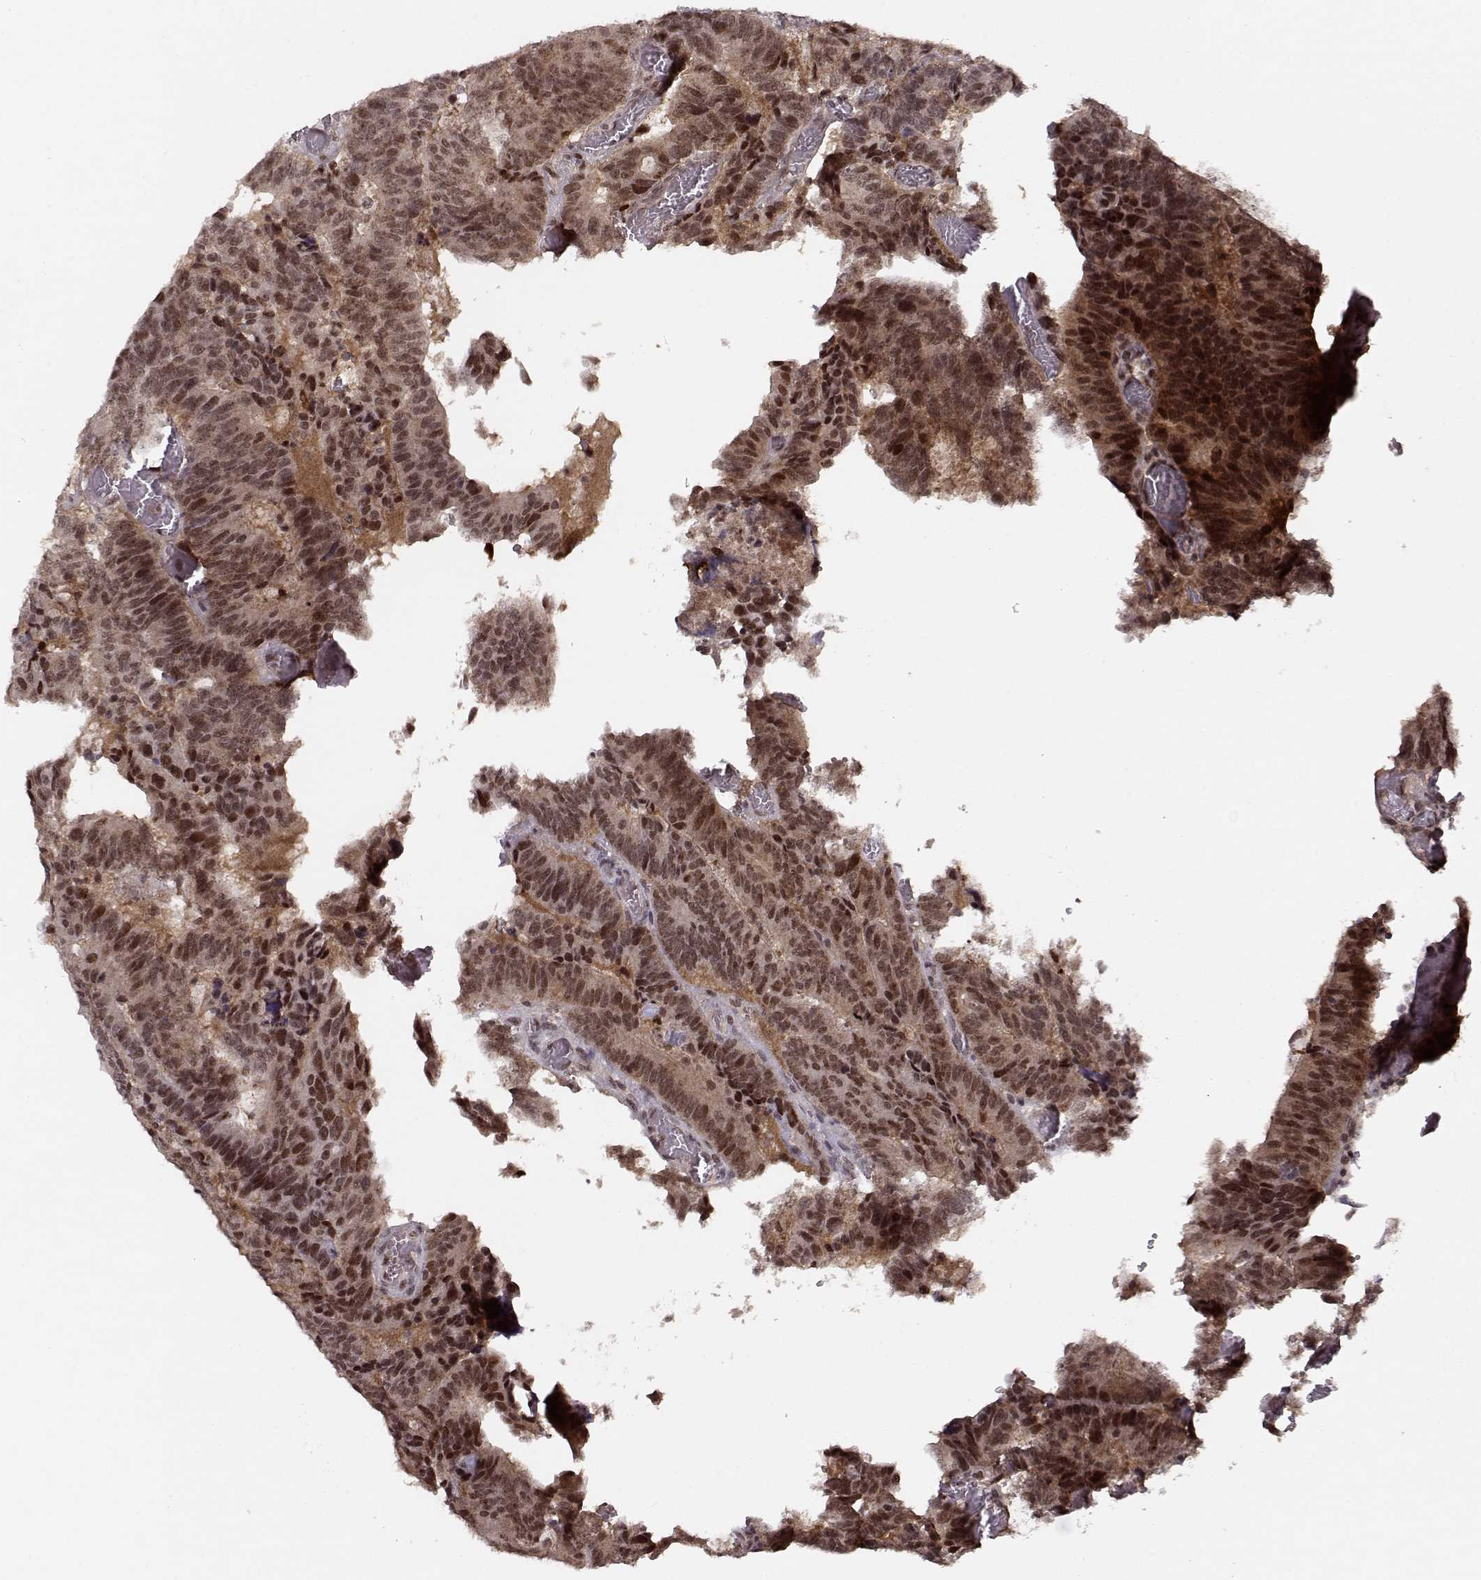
{"staining": {"intensity": "moderate", "quantity": ">75%", "location": "cytoplasmic/membranous,nuclear"}, "tissue": "colorectal cancer", "cell_type": "Tumor cells", "image_type": "cancer", "snomed": [{"axis": "morphology", "description": "Adenocarcinoma, NOS"}, {"axis": "topography", "description": "Colon"}], "caption": "Colorectal adenocarcinoma stained with DAB (3,3'-diaminobenzidine) immunohistochemistry demonstrates medium levels of moderate cytoplasmic/membranous and nuclear expression in about >75% of tumor cells.", "gene": "CSNK2A1", "patient": {"sex": "female", "age": 82}}